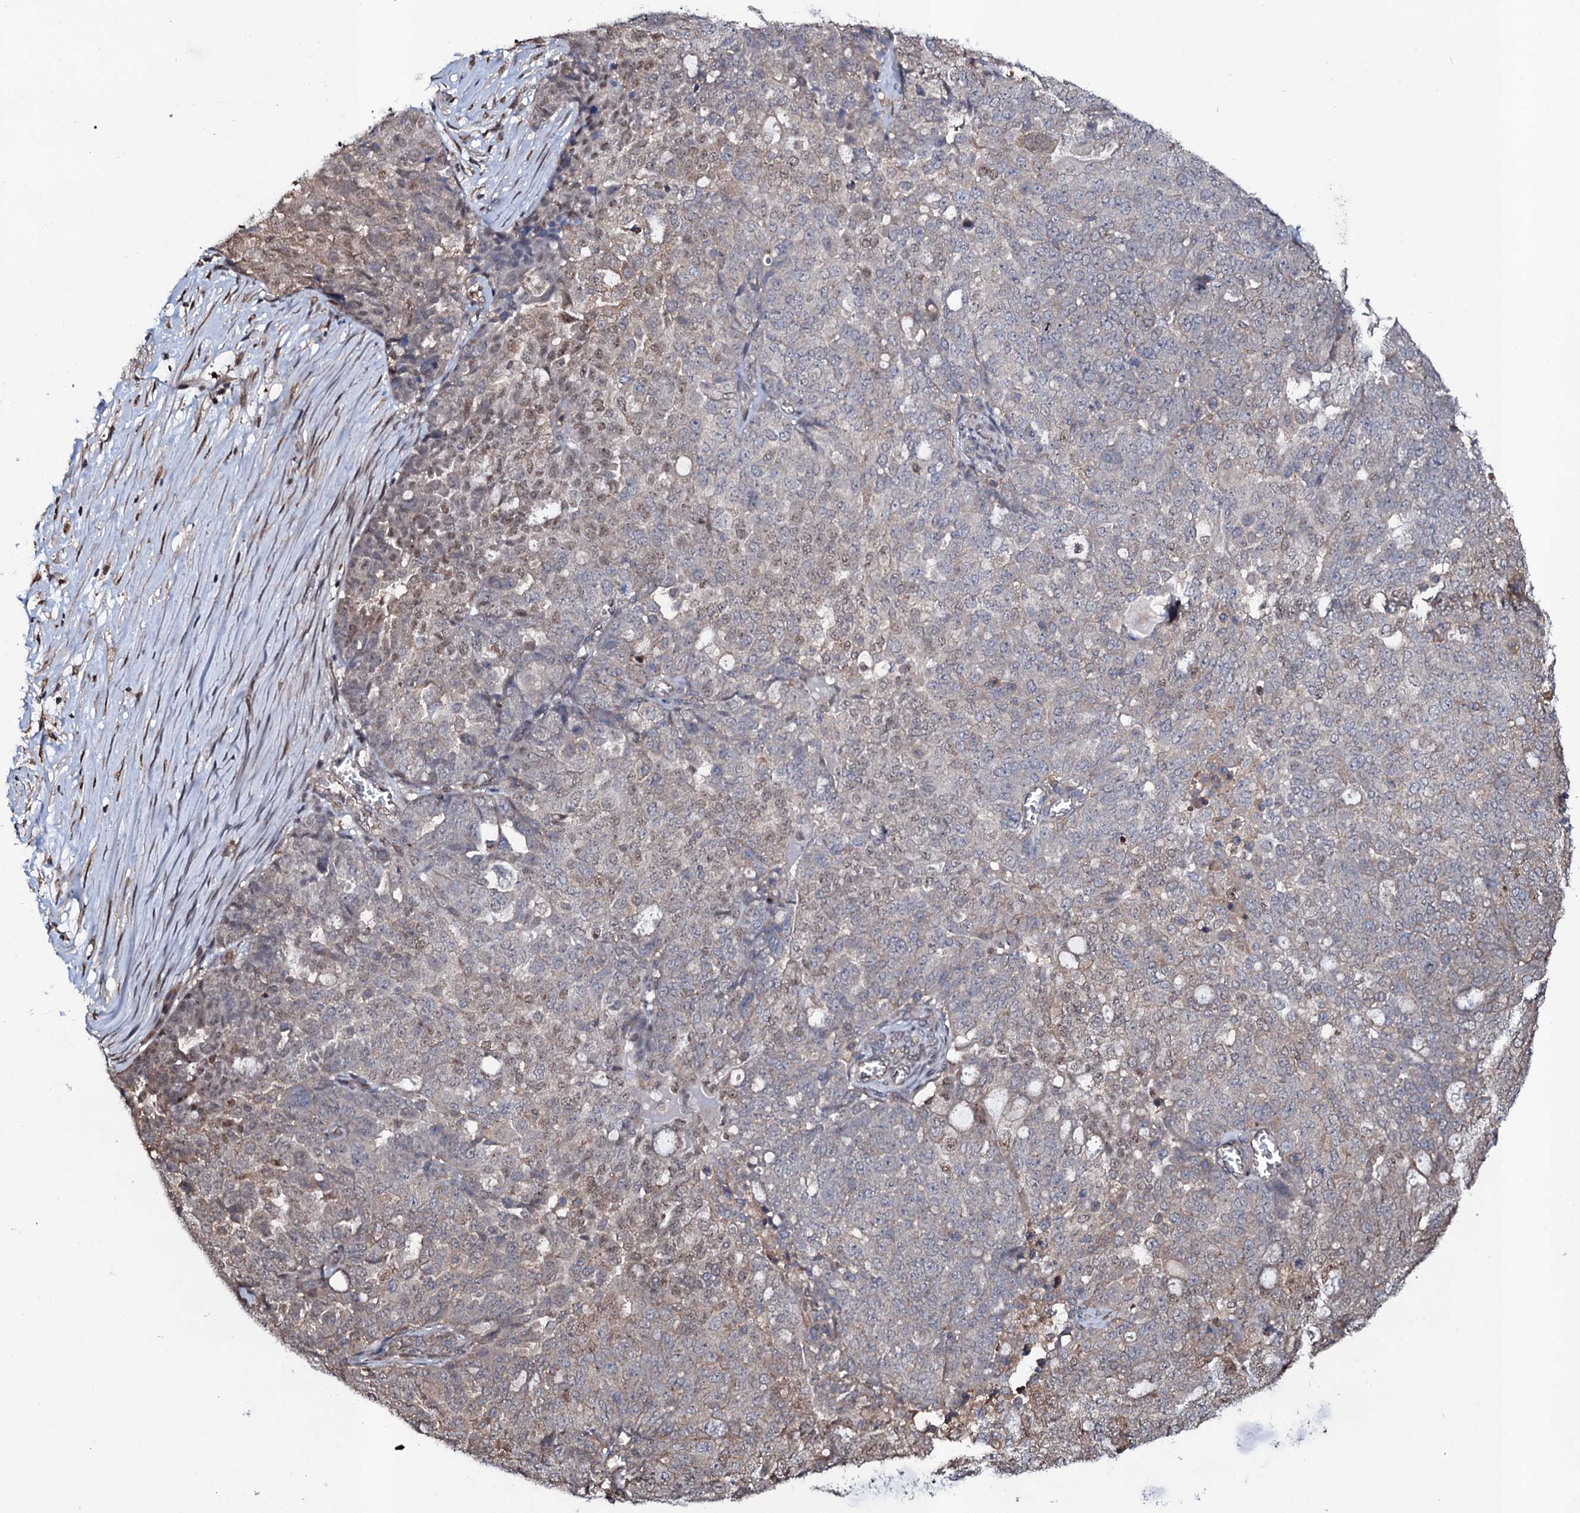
{"staining": {"intensity": "weak", "quantity": "25%-75%", "location": "cytoplasmic/membranous,nuclear"}, "tissue": "ovarian cancer", "cell_type": "Tumor cells", "image_type": "cancer", "snomed": [{"axis": "morphology", "description": "Cystadenocarcinoma, serous, NOS"}, {"axis": "topography", "description": "Soft tissue"}, {"axis": "topography", "description": "Ovary"}], "caption": "There is low levels of weak cytoplasmic/membranous and nuclear staining in tumor cells of serous cystadenocarcinoma (ovarian), as demonstrated by immunohistochemical staining (brown color).", "gene": "COG6", "patient": {"sex": "female", "age": 57}}